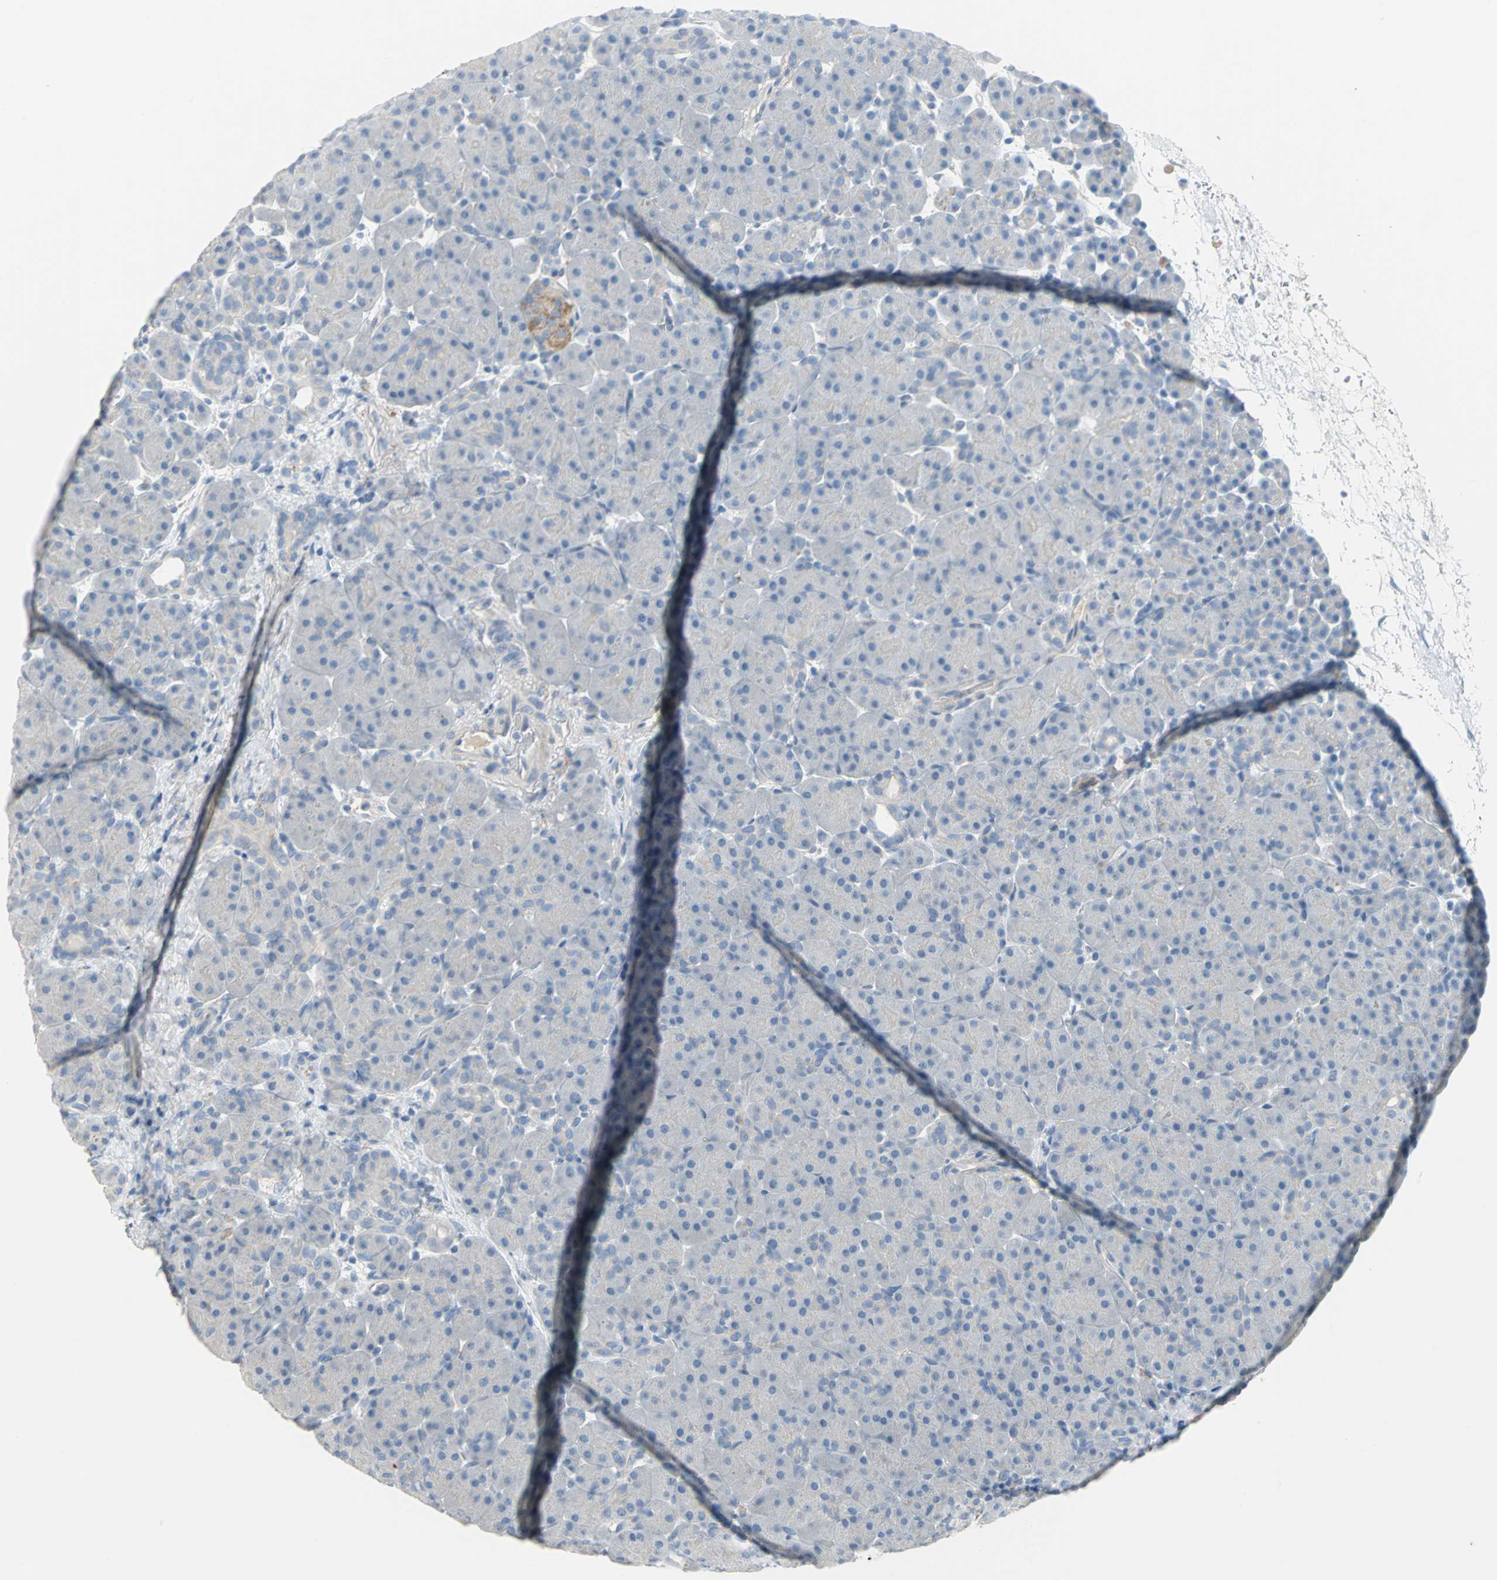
{"staining": {"intensity": "negative", "quantity": "none", "location": "none"}, "tissue": "pancreas", "cell_type": "Exocrine glandular cells", "image_type": "normal", "snomed": [{"axis": "morphology", "description": "Normal tissue, NOS"}, {"axis": "topography", "description": "Pancreas"}], "caption": "Immunohistochemical staining of unremarkable pancreas exhibits no significant staining in exocrine glandular cells.", "gene": "PTGDS", "patient": {"sex": "male", "age": 66}}